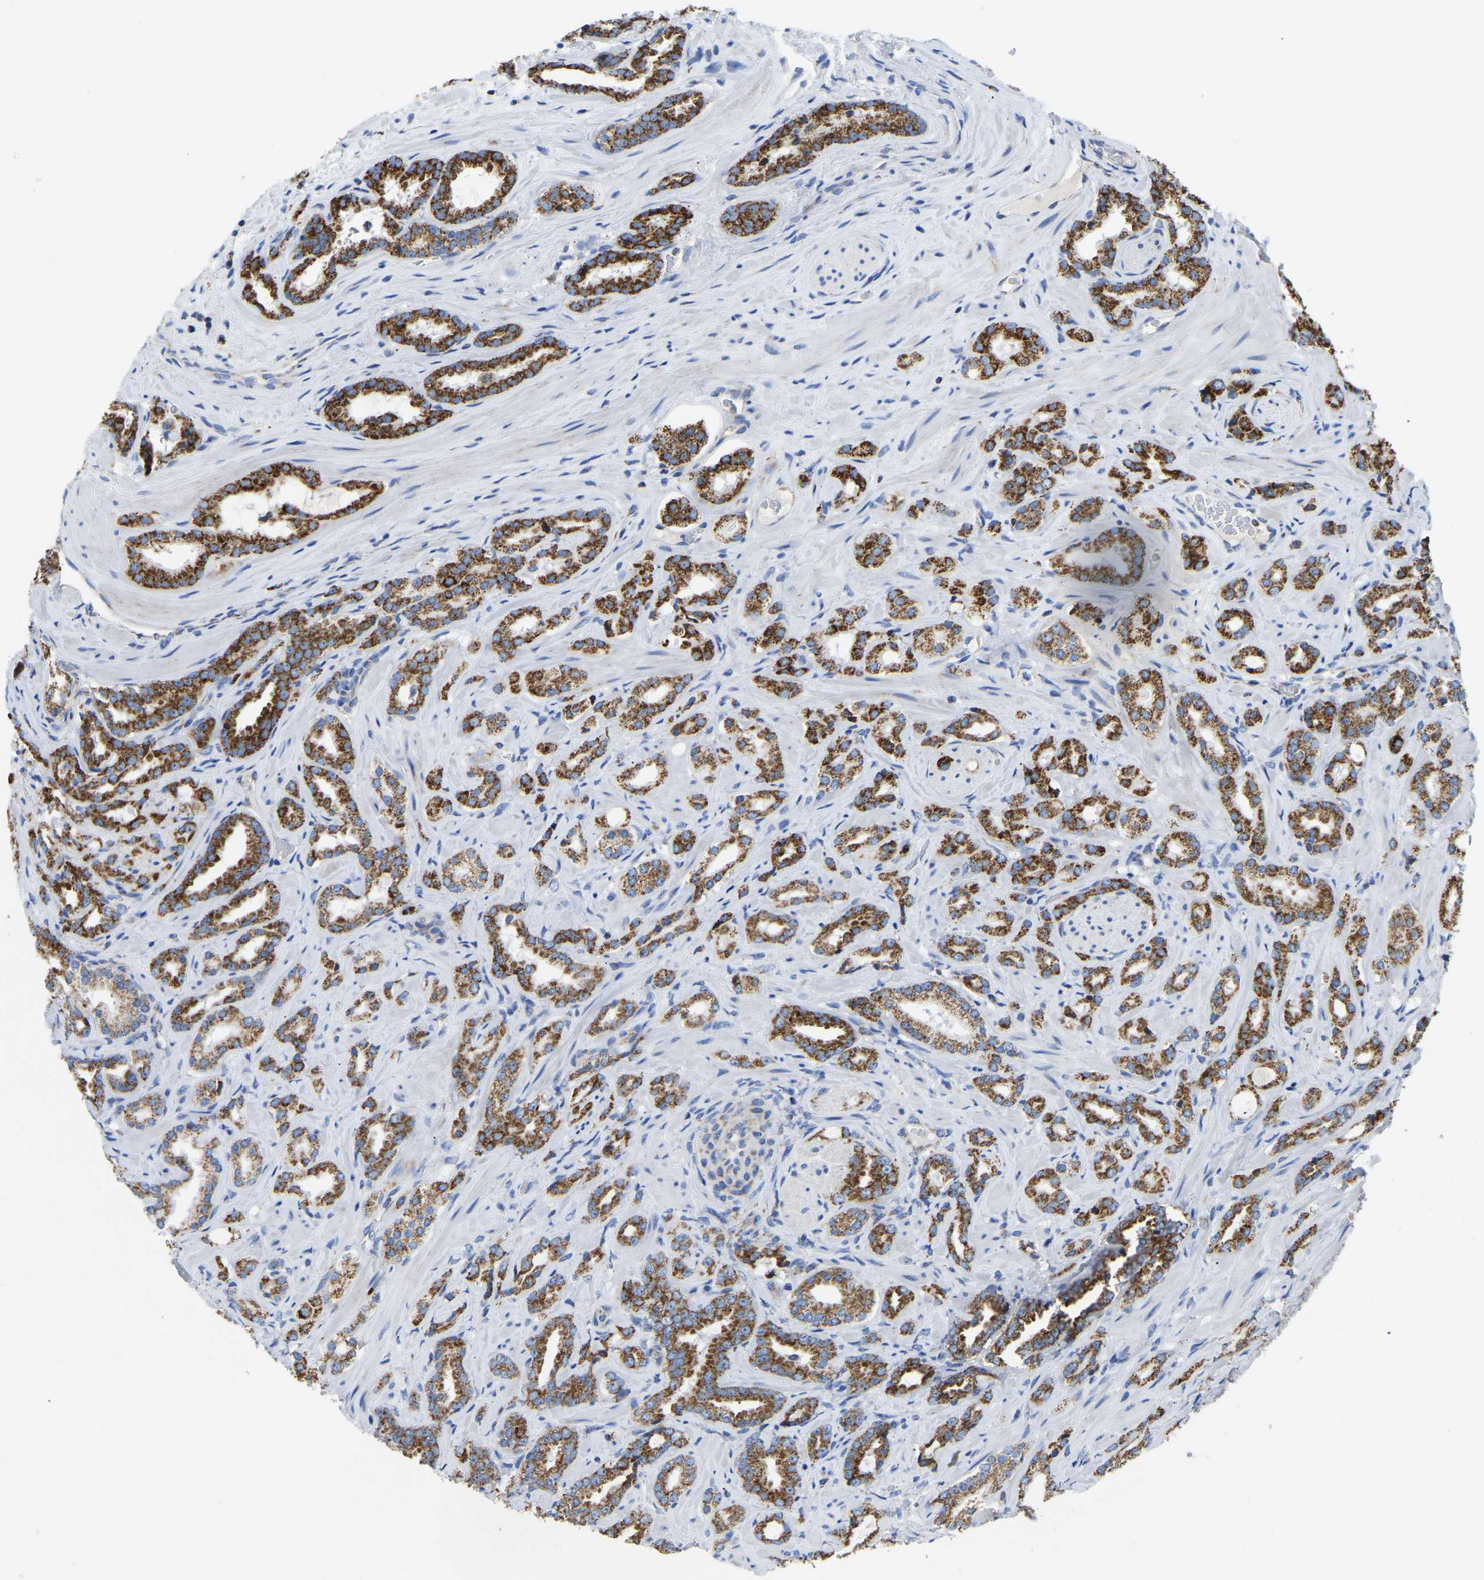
{"staining": {"intensity": "strong", "quantity": ">75%", "location": "cytoplasmic/membranous"}, "tissue": "prostate cancer", "cell_type": "Tumor cells", "image_type": "cancer", "snomed": [{"axis": "morphology", "description": "Adenocarcinoma, High grade"}, {"axis": "topography", "description": "Prostate"}], "caption": "Brown immunohistochemical staining in human prostate cancer (high-grade adenocarcinoma) reveals strong cytoplasmic/membranous positivity in about >75% of tumor cells.", "gene": "ETFA", "patient": {"sex": "male", "age": 64}}